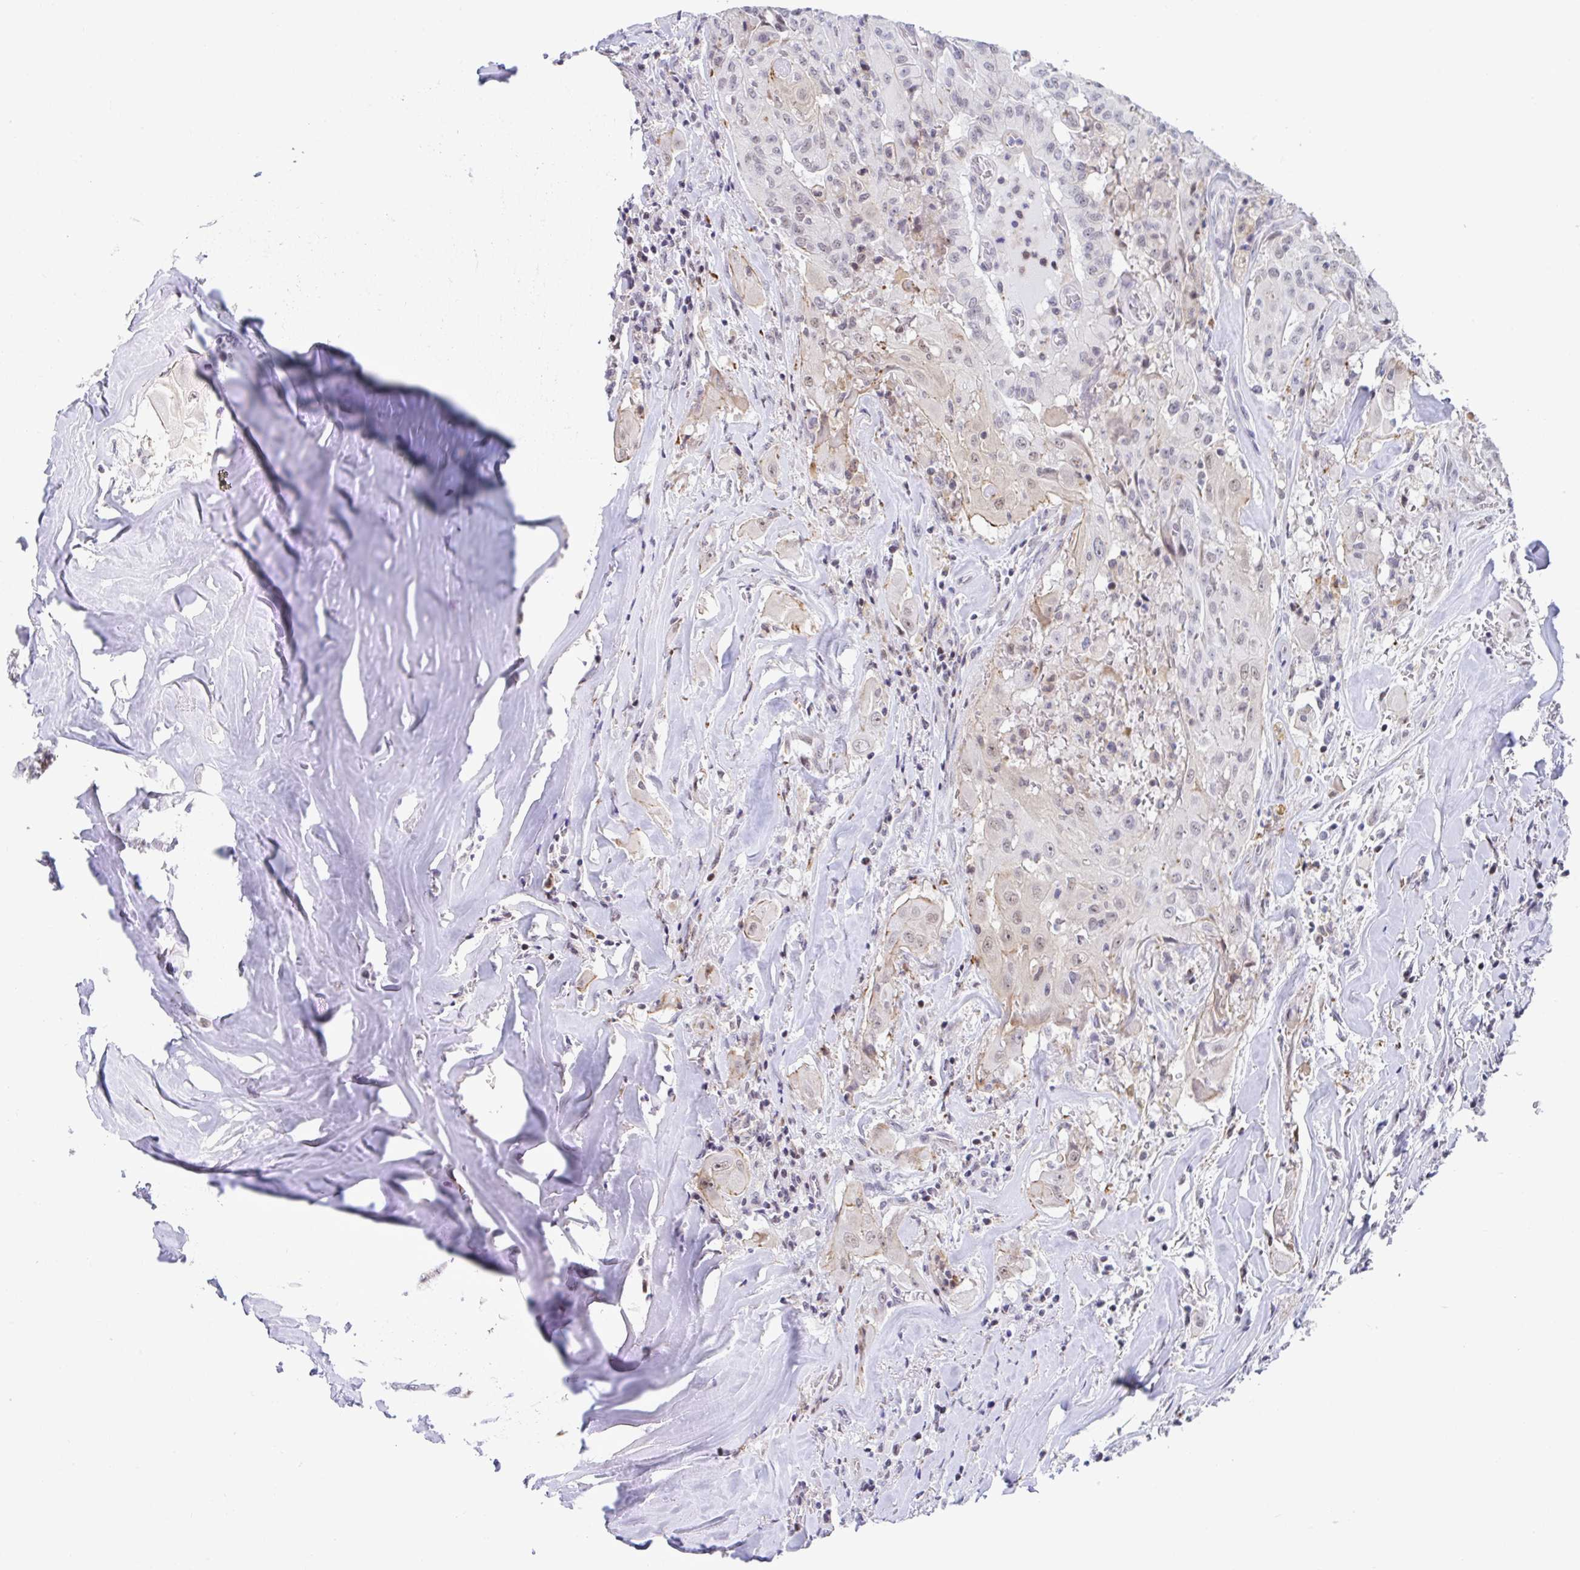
{"staining": {"intensity": "weak", "quantity": "<25%", "location": "nuclear"}, "tissue": "thyroid cancer", "cell_type": "Tumor cells", "image_type": "cancer", "snomed": [{"axis": "morphology", "description": "Normal tissue, NOS"}, {"axis": "morphology", "description": "Papillary adenocarcinoma, NOS"}, {"axis": "topography", "description": "Thyroid gland"}], "caption": "IHC photomicrograph of neoplastic tissue: human papillary adenocarcinoma (thyroid) stained with DAB displays no significant protein staining in tumor cells. (IHC, brightfield microscopy, high magnification).", "gene": "WDR72", "patient": {"sex": "female", "age": 59}}